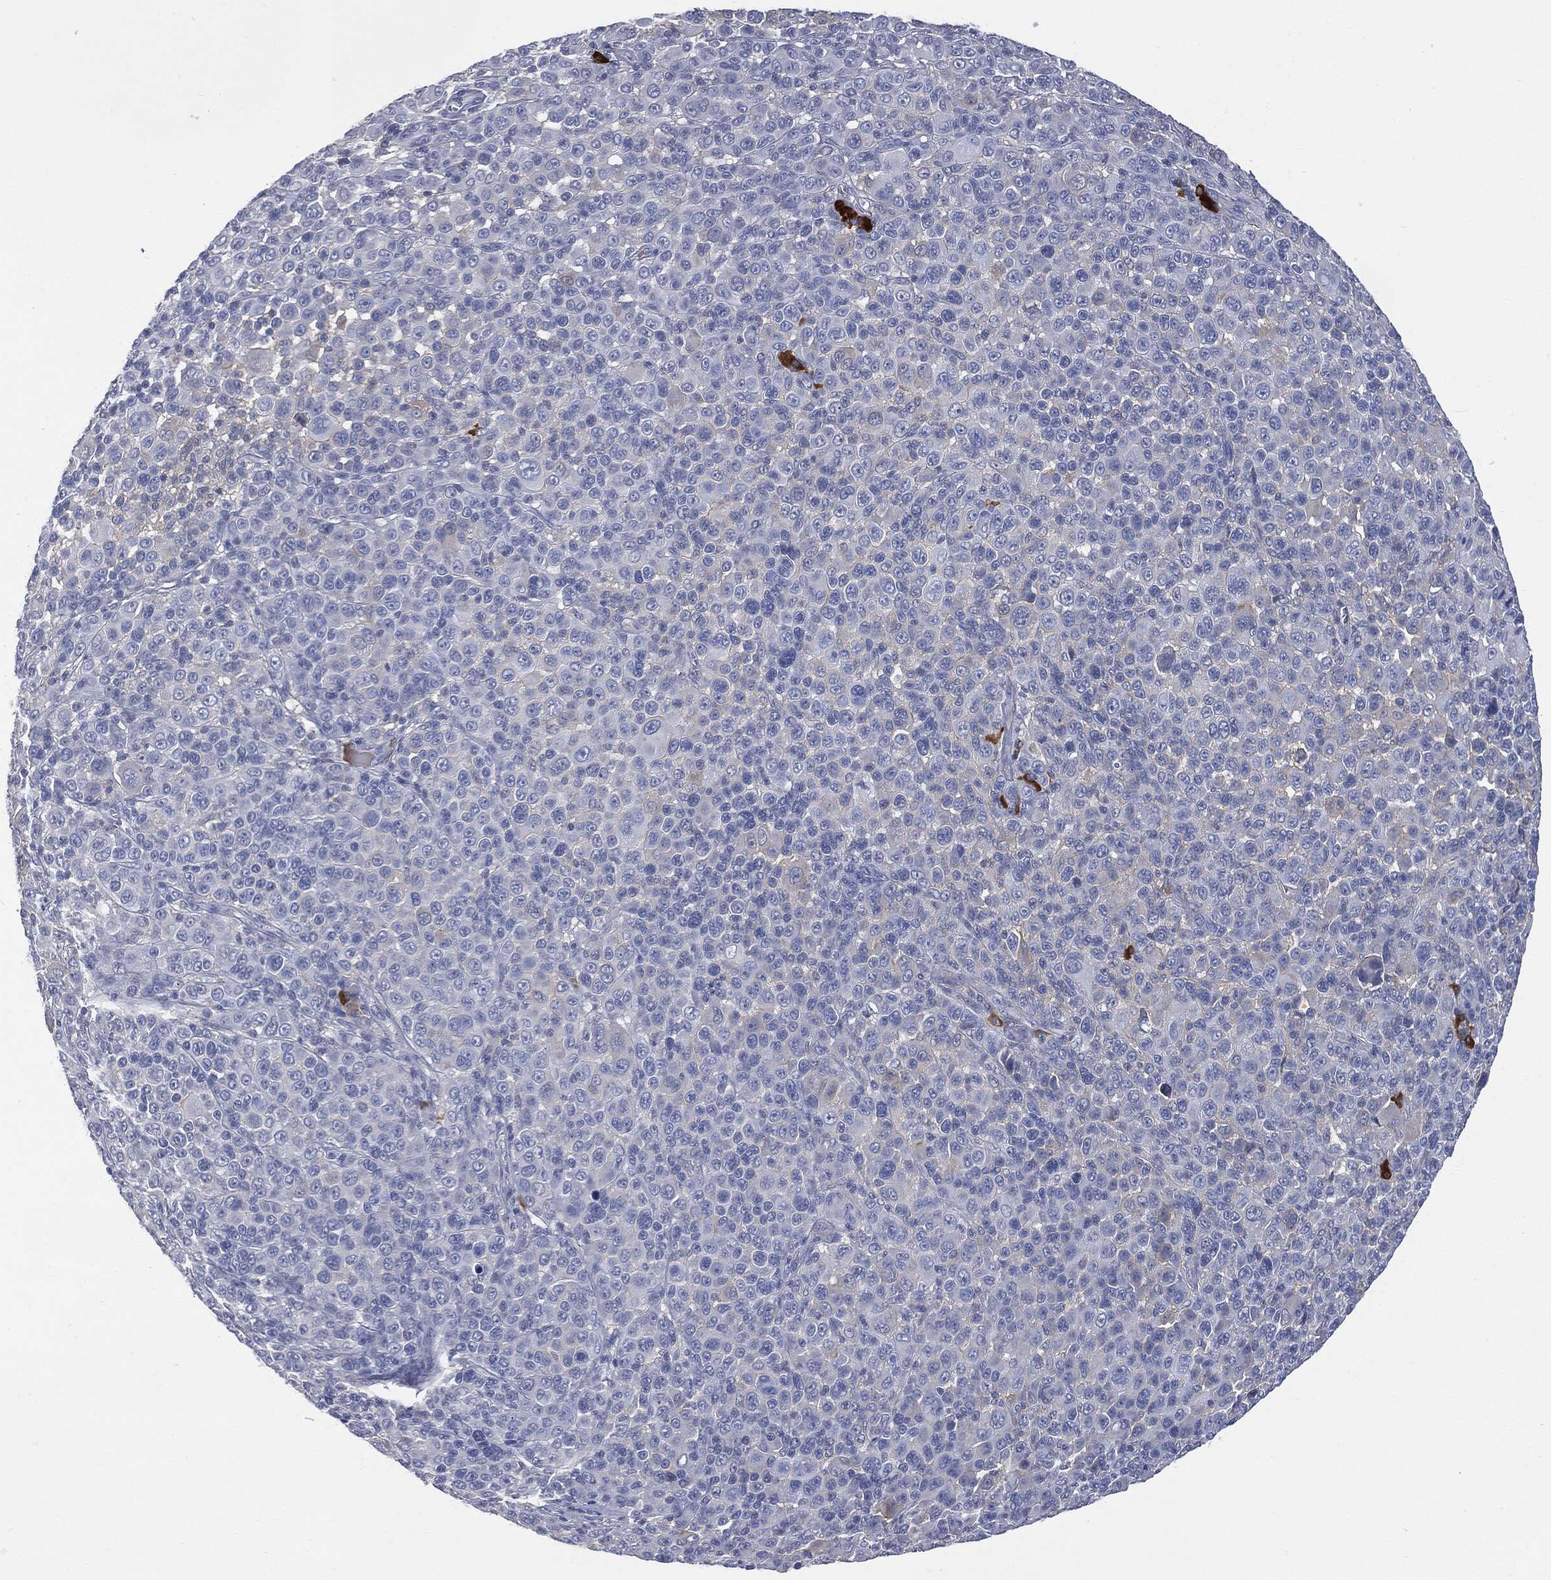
{"staining": {"intensity": "negative", "quantity": "none", "location": "none"}, "tissue": "melanoma", "cell_type": "Tumor cells", "image_type": "cancer", "snomed": [{"axis": "morphology", "description": "Malignant melanoma, NOS"}, {"axis": "topography", "description": "Skin"}], "caption": "Melanoma was stained to show a protein in brown. There is no significant positivity in tumor cells.", "gene": "BTK", "patient": {"sex": "female", "age": 57}}